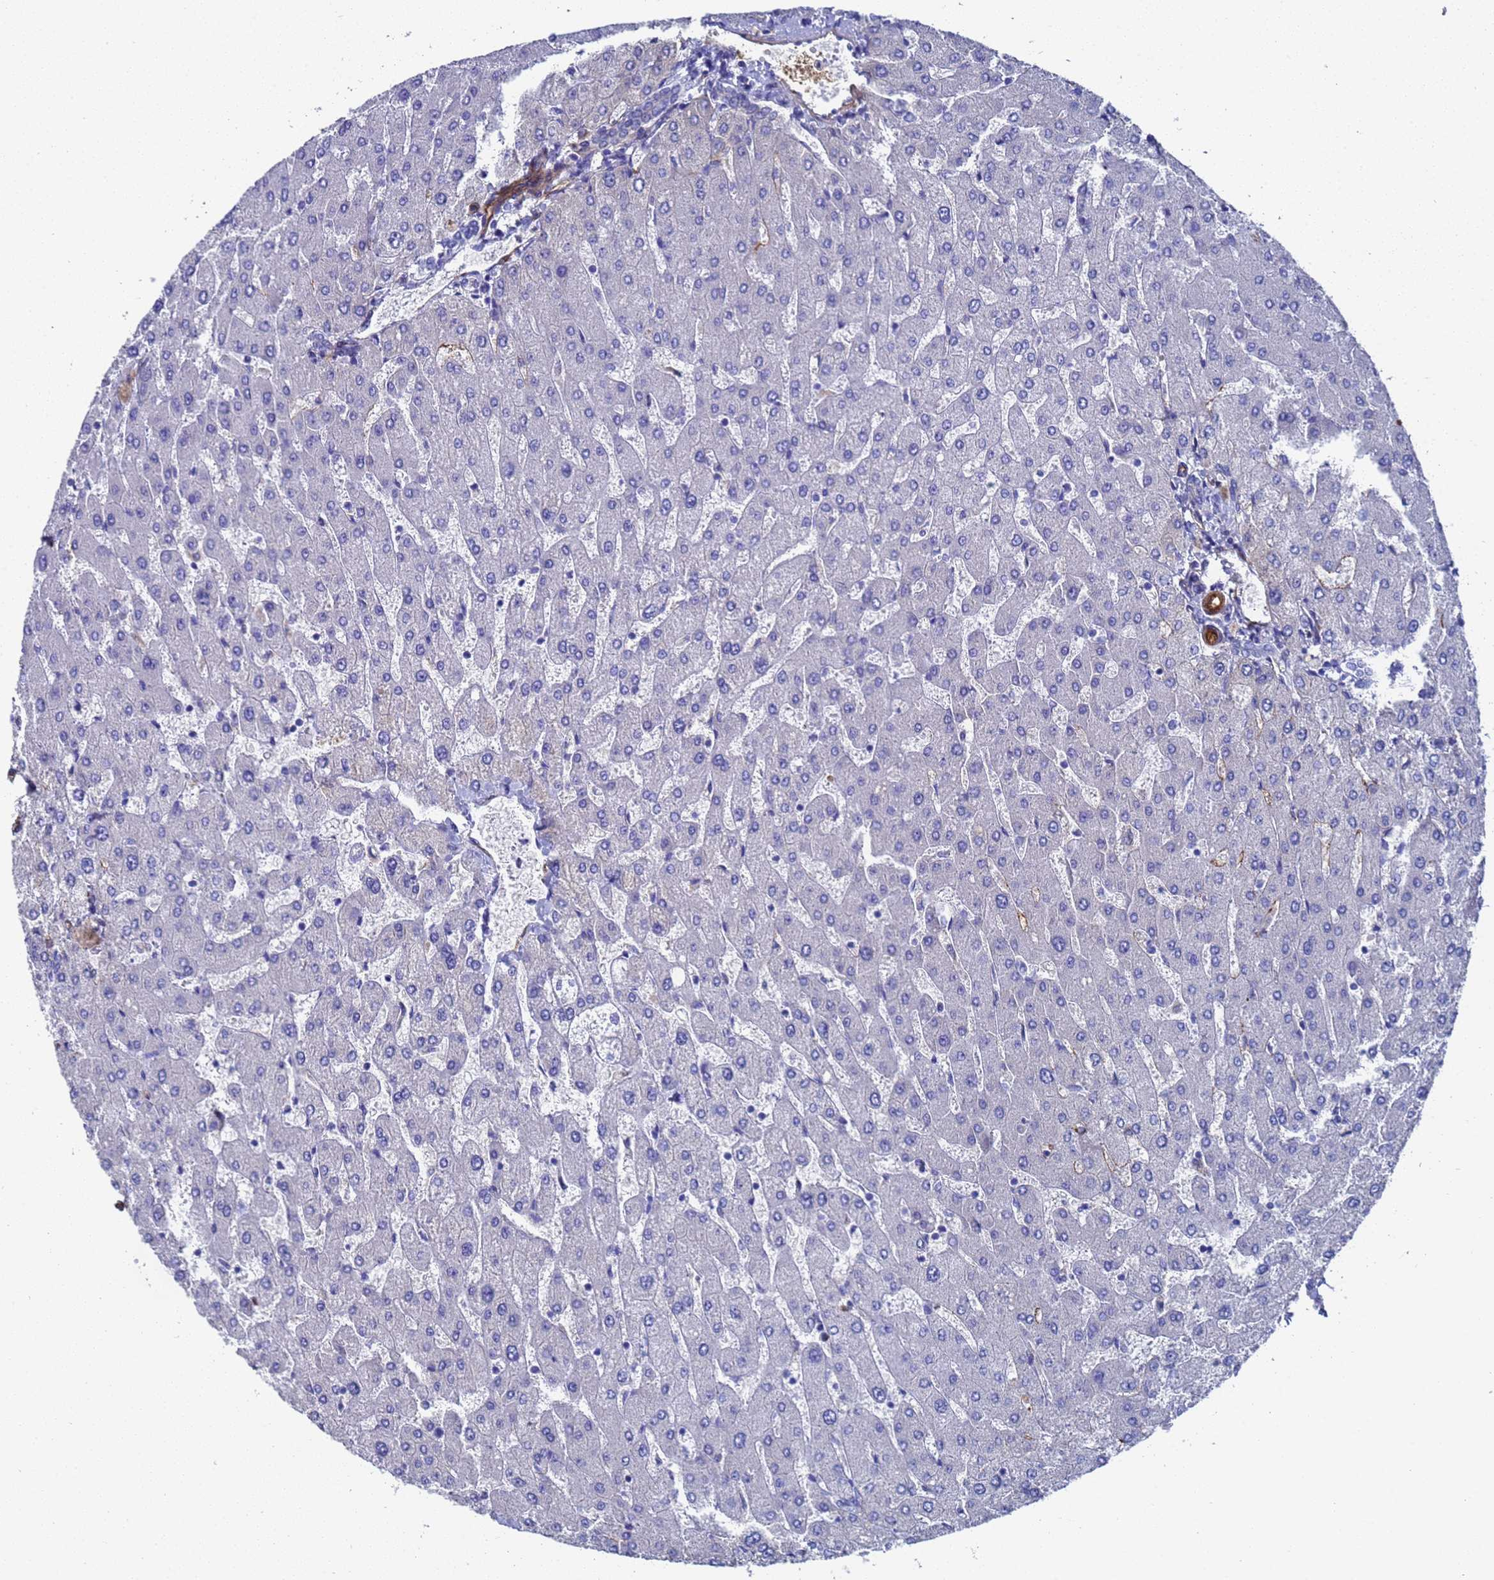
{"staining": {"intensity": "weak", "quantity": "25%-75%", "location": "cytoplasmic/membranous"}, "tissue": "liver", "cell_type": "Cholangiocytes", "image_type": "normal", "snomed": [{"axis": "morphology", "description": "Normal tissue, NOS"}, {"axis": "topography", "description": "Liver"}], "caption": "Protein expression by immunohistochemistry reveals weak cytoplasmic/membranous staining in approximately 25%-75% of cholangiocytes in unremarkable liver. The staining is performed using DAB (3,3'-diaminobenzidine) brown chromogen to label protein expression. The nuclei are counter-stained blue using hematoxylin.", "gene": "ADIPOQ", "patient": {"sex": "male", "age": 55}}